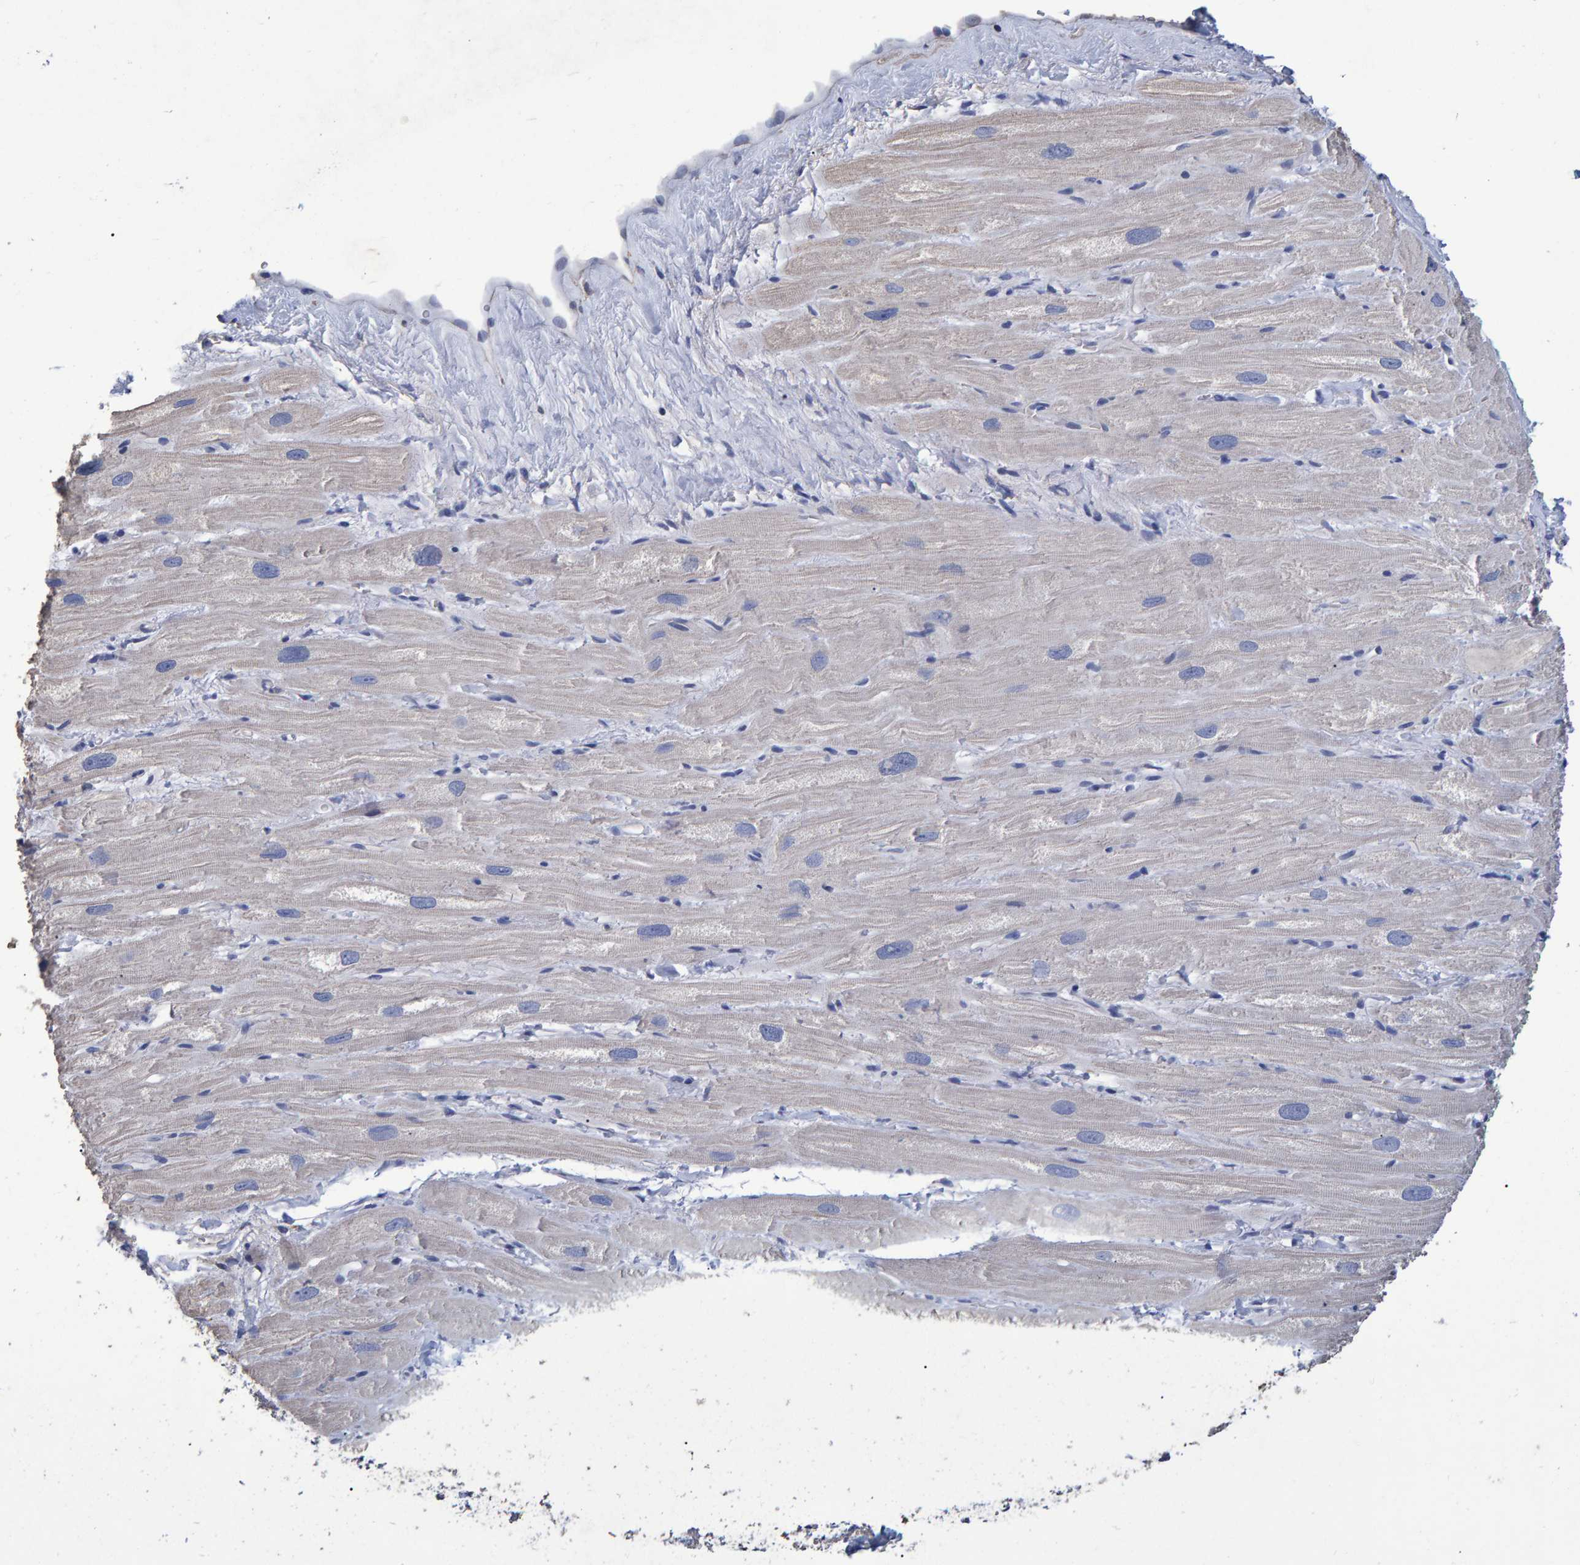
{"staining": {"intensity": "negative", "quantity": "none", "location": "none"}, "tissue": "heart muscle", "cell_type": "Cardiomyocytes", "image_type": "normal", "snomed": [{"axis": "morphology", "description": "Normal tissue, NOS"}, {"axis": "topography", "description": "Heart"}], "caption": "Cardiomyocytes are negative for protein expression in benign human heart muscle.", "gene": "HEMGN", "patient": {"sex": "male", "age": 49}}